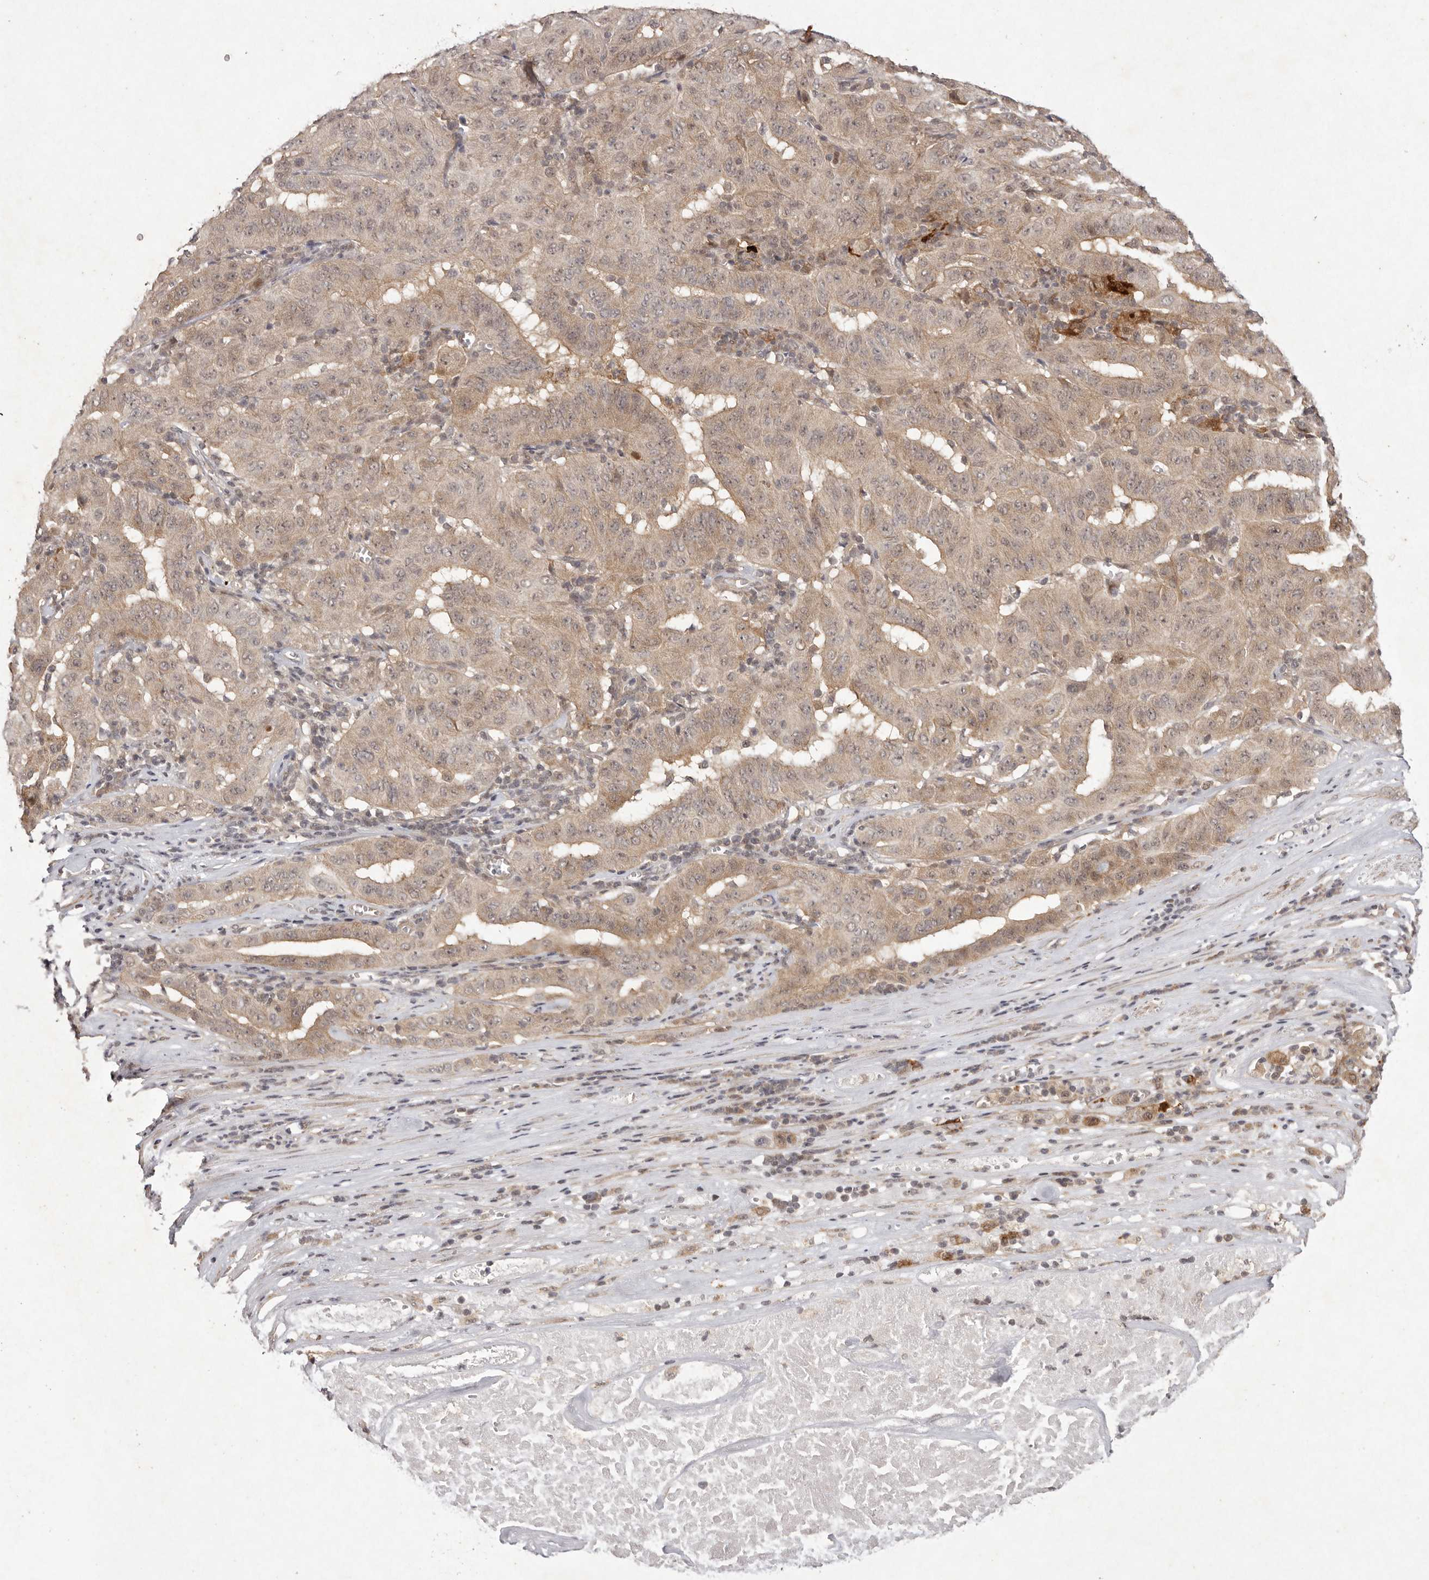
{"staining": {"intensity": "weak", "quantity": ">75%", "location": "cytoplasmic/membranous"}, "tissue": "pancreatic cancer", "cell_type": "Tumor cells", "image_type": "cancer", "snomed": [{"axis": "morphology", "description": "Adenocarcinoma, NOS"}, {"axis": "topography", "description": "Pancreas"}], "caption": "This is a histology image of IHC staining of pancreatic adenocarcinoma, which shows weak expression in the cytoplasmic/membranous of tumor cells.", "gene": "BUD31", "patient": {"sex": "male", "age": 63}}